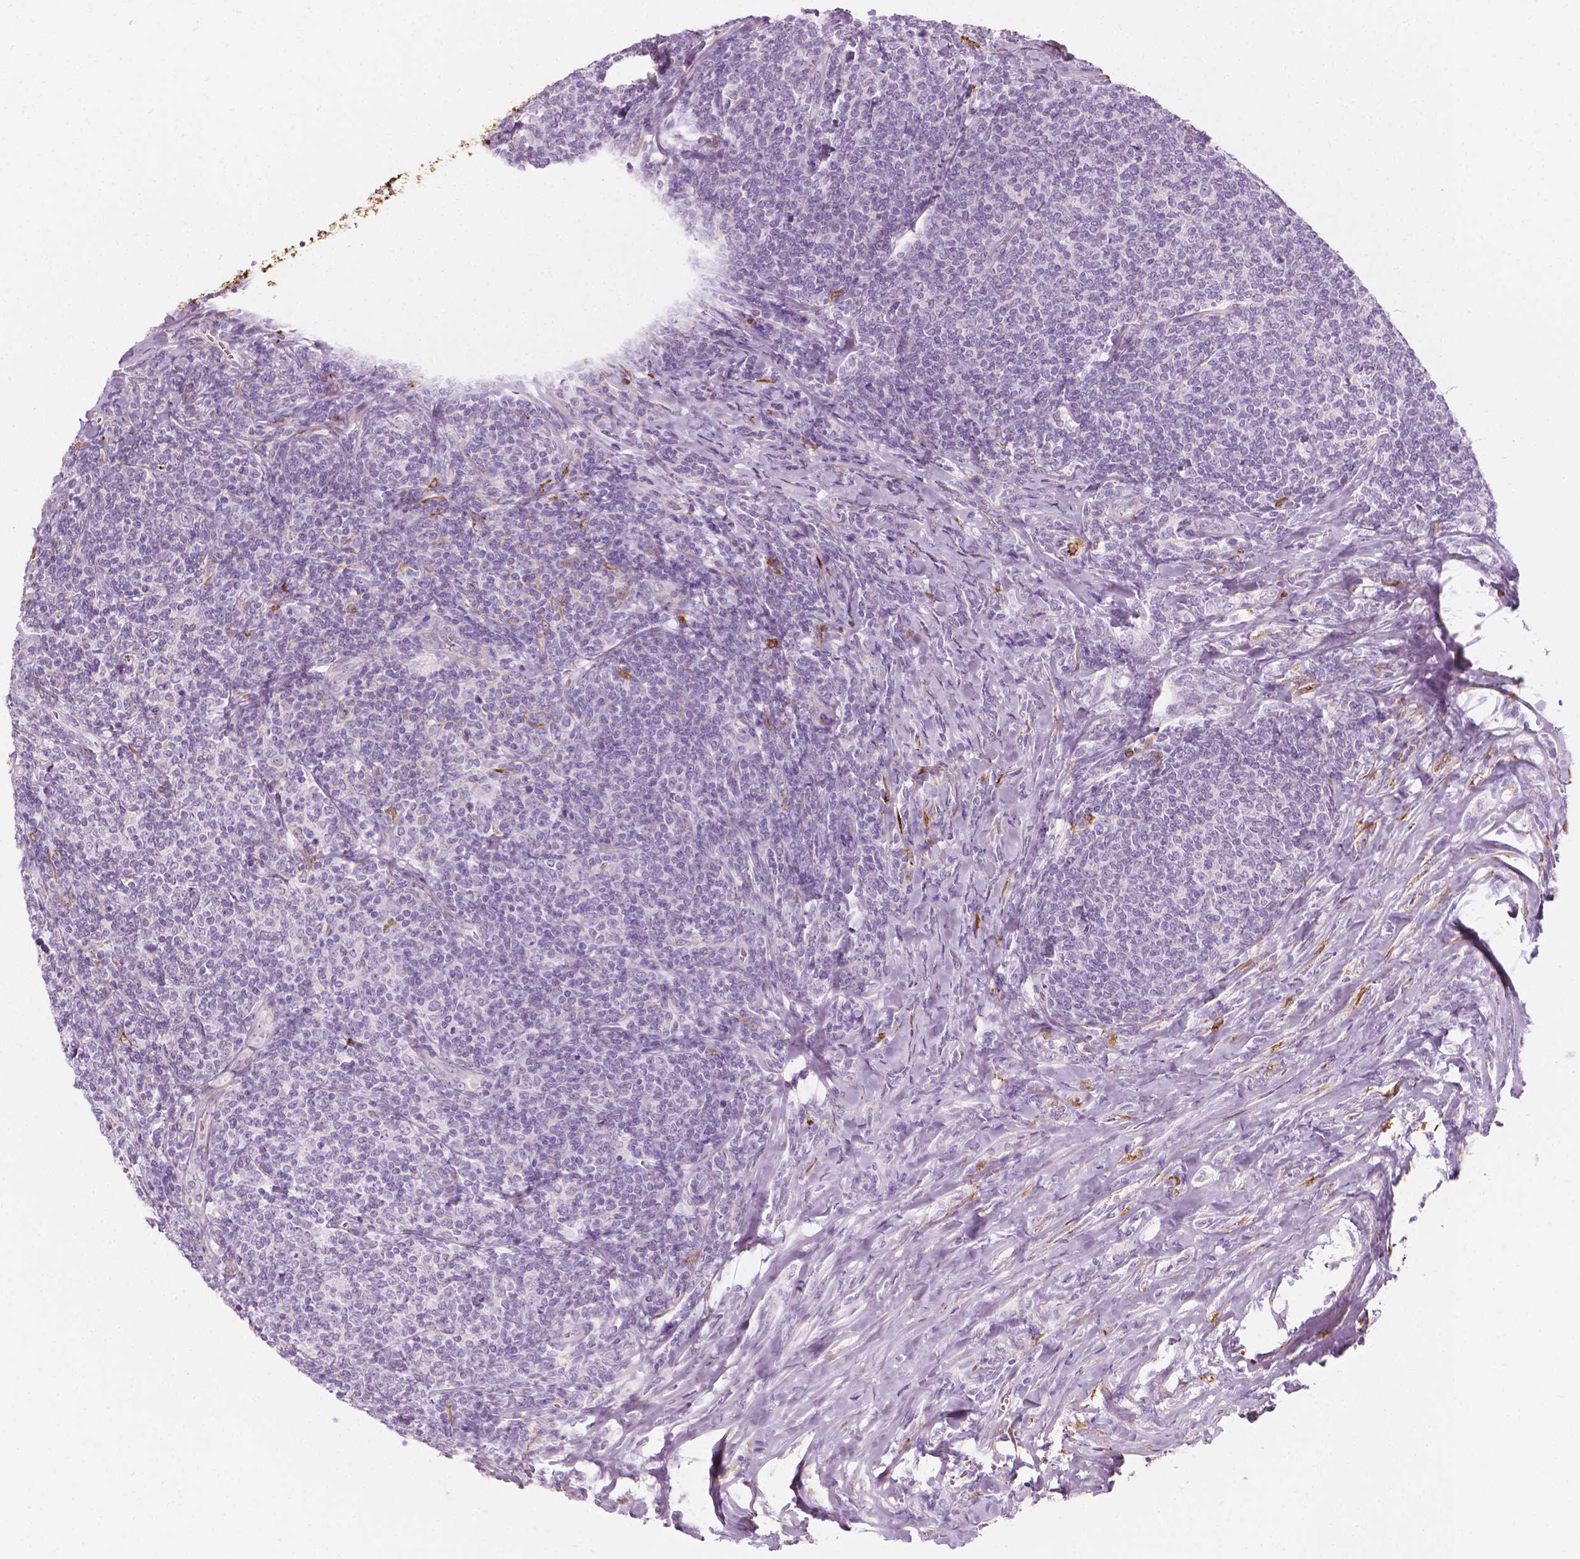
{"staining": {"intensity": "negative", "quantity": "none", "location": "none"}, "tissue": "lymphoma", "cell_type": "Tumor cells", "image_type": "cancer", "snomed": [{"axis": "morphology", "description": "Malignant lymphoma, non-Hodgkin's type, Low grade"}, {"axis": "topography", "description": "Lymph node"}], "caption": "Malignant lymphoma, non-Hodgkin's type (low-grade) was stained to show a protein in brown. There is no significant positivity in tumor cells. The staining is performed using DAB brown chromogen with nuclei counter-stained in using hematoxylin.", "gene": "CES1", "patient": {"sex": "male", "age": 52}}